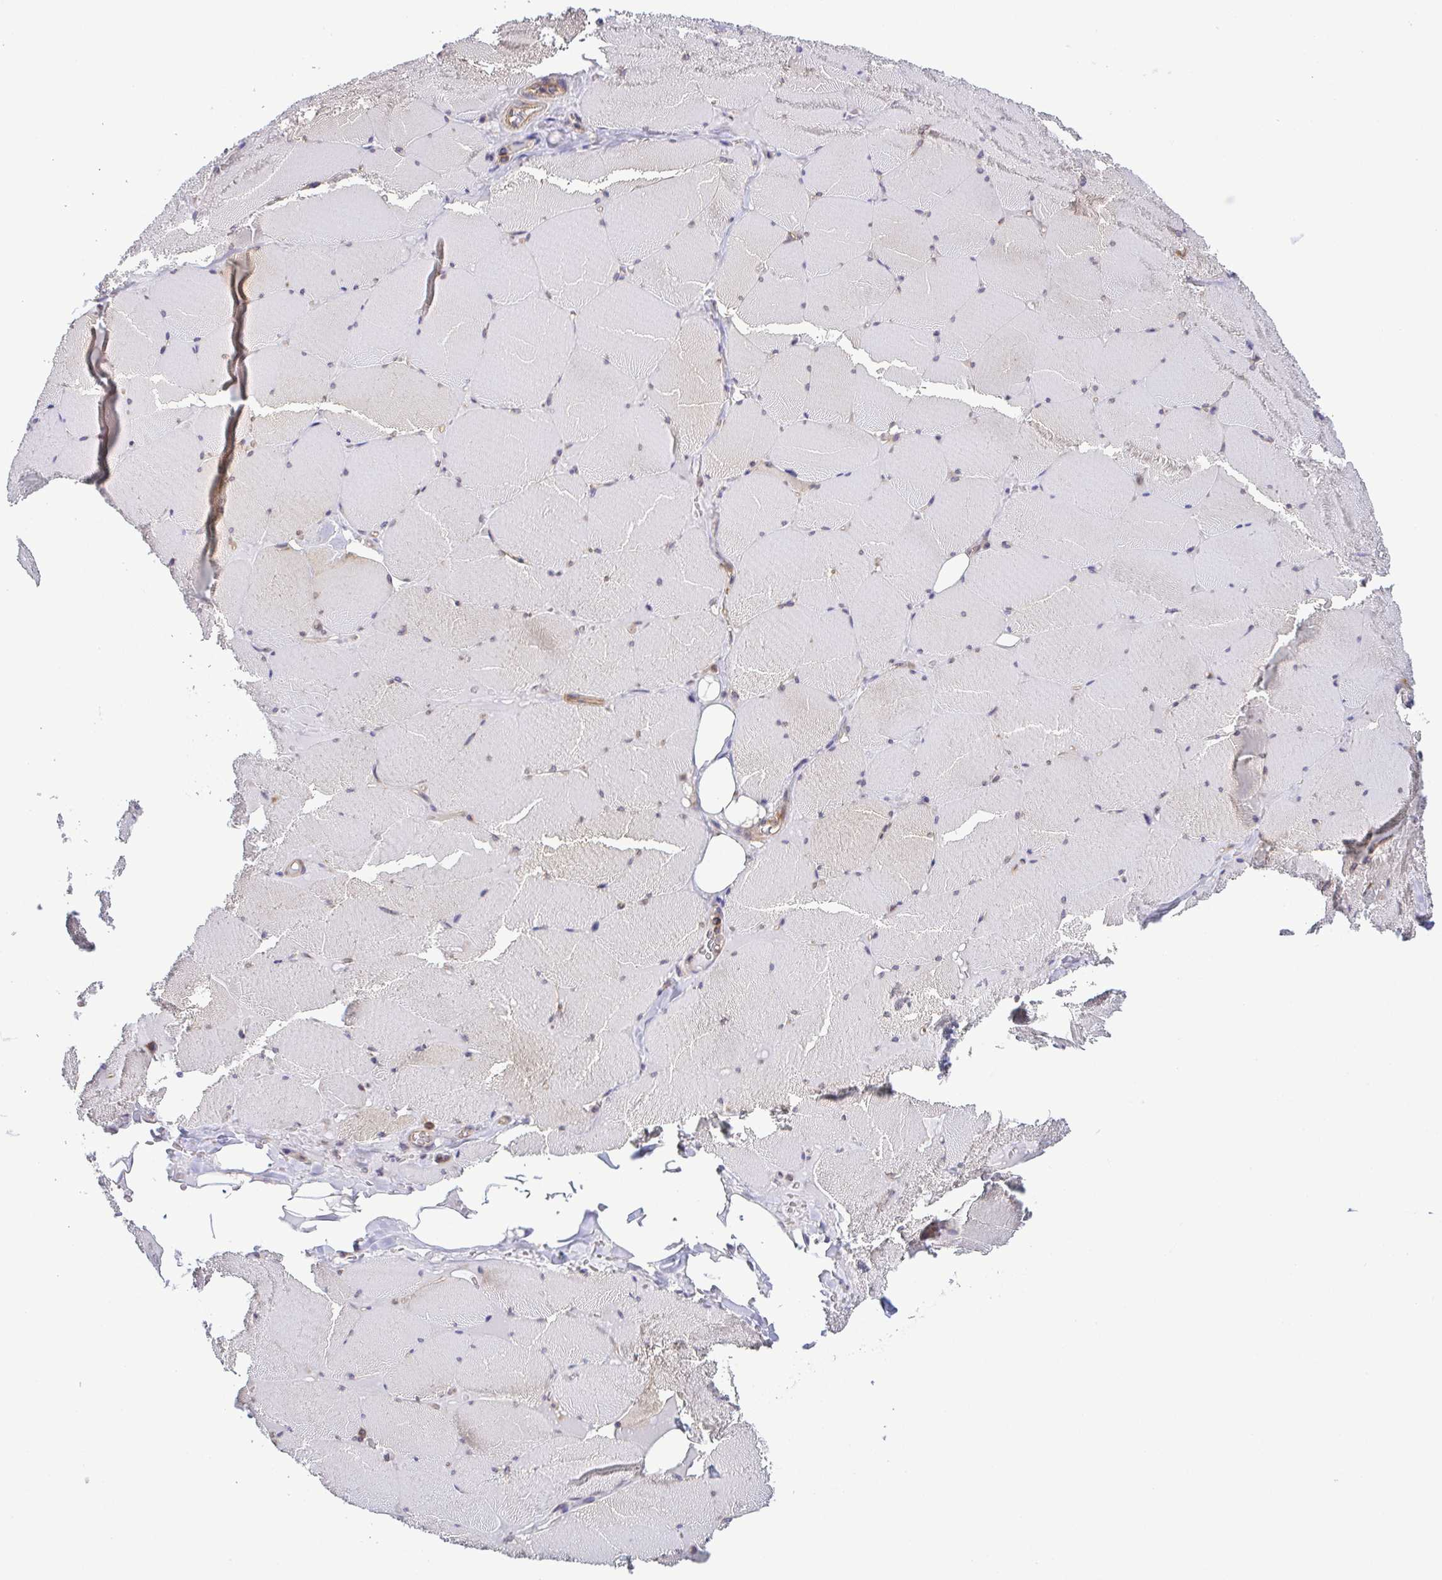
{"staining": {"intensity": "moderate", "quantity": "25%-75%", "location": "cytoplasmic/membranous"}, "tissue": "skeletal muscle", "cell_type": "Myocytes", "image_type": "normal", "snomed": [{"axis": "morphology", "description": "Normal tissue, NOS"}, {"axis": "topography", "description": "Skeletal muscle"}, {"axis": "topography", "description": "Head-Neck"}], "caption": "Protein expression analysis of normal human skeletal muscle reveals moderate cytoplasmic/membranous positivity in approximately 25%-75% of myocytes. (brown staining indicates protein expression, while blue staining denotes nuclei).", "gene": "KIF5B", "patient": {"sex": "male", "age": 66}}